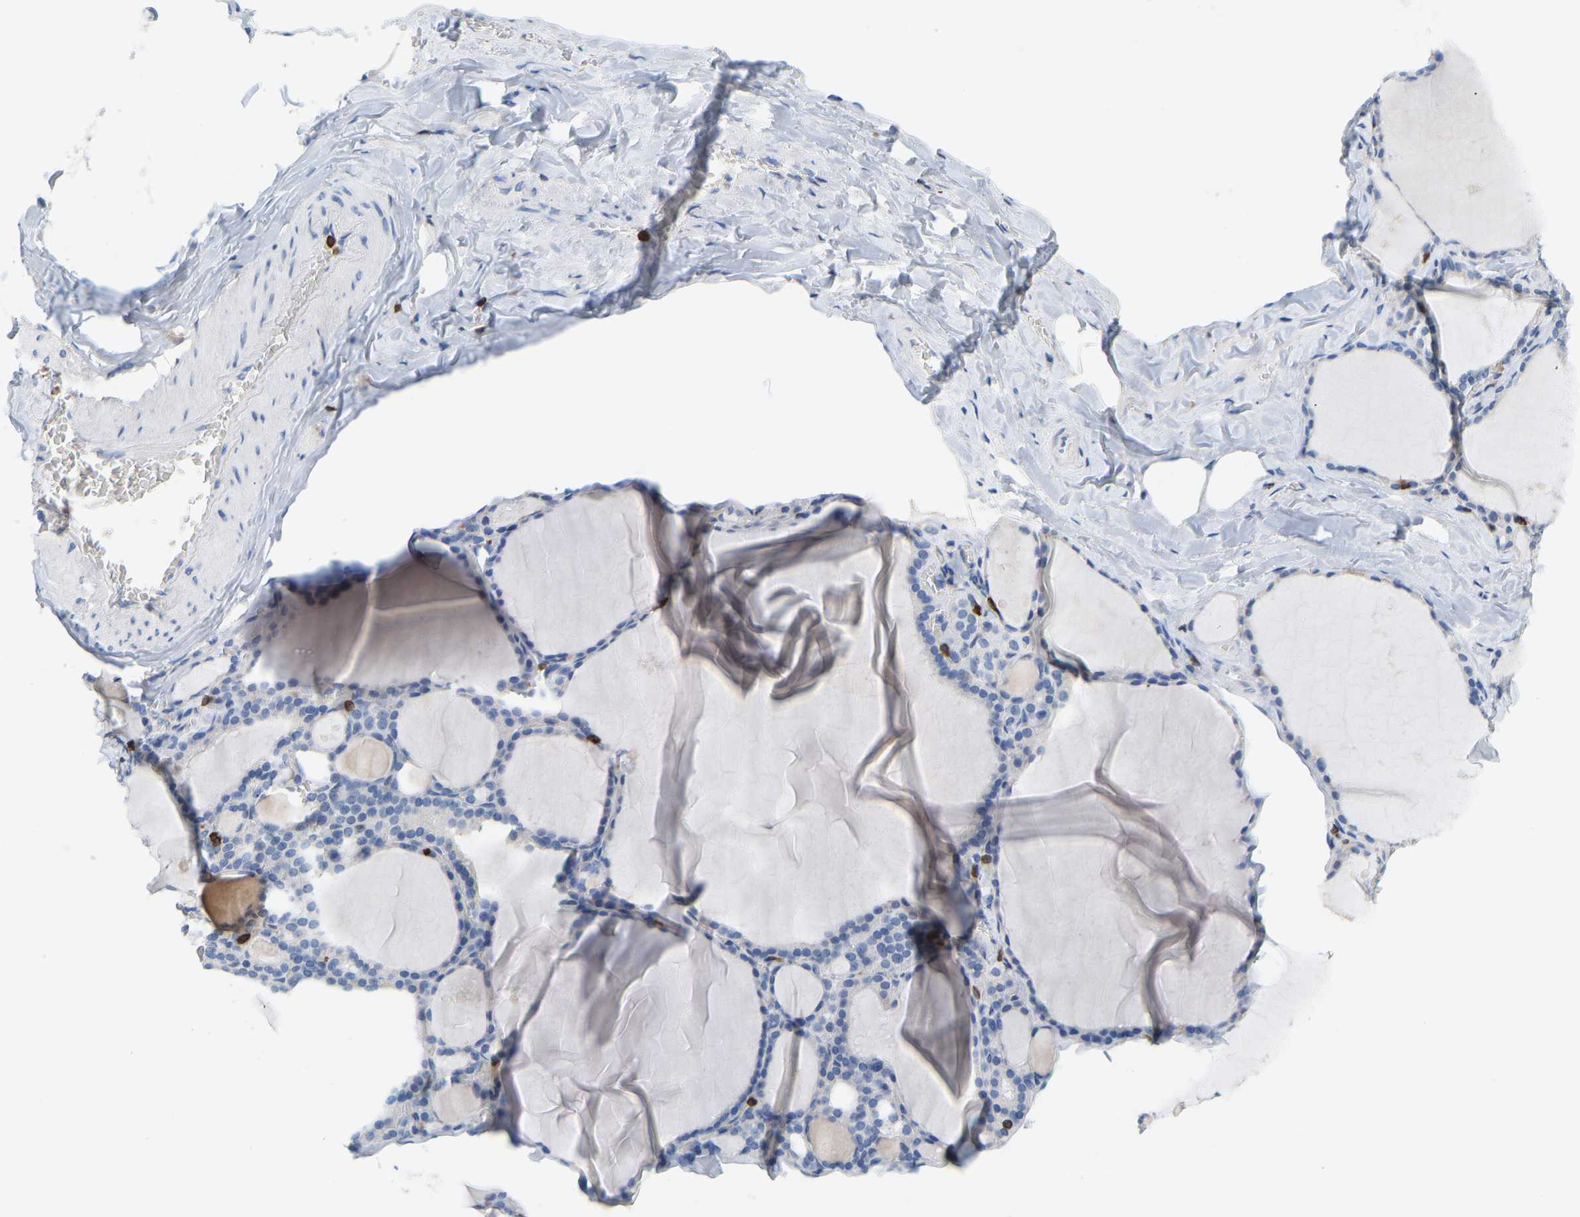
{"staining": {"intensity": "negative", "quantity": "none", "location": "none"}, "tissue": "thyroid gland", "cell_type": "Glandular cells", "image_type": "normal", "snomed": [{"axis": "morphology", "description": "Normal tissue, NOS"}, {"axis": "topography", "description": "Thyroid gland"}], "caption": "An image of human thyroid gland is negative for staining in glandular cells. The staining is performed using DAB (3,3'-diaminobenzidine) brown chromogen with nuclei counter-stained in using hematoxylin.", "gene": "EVL", "patient": {"sex": "male", "age": 56}}